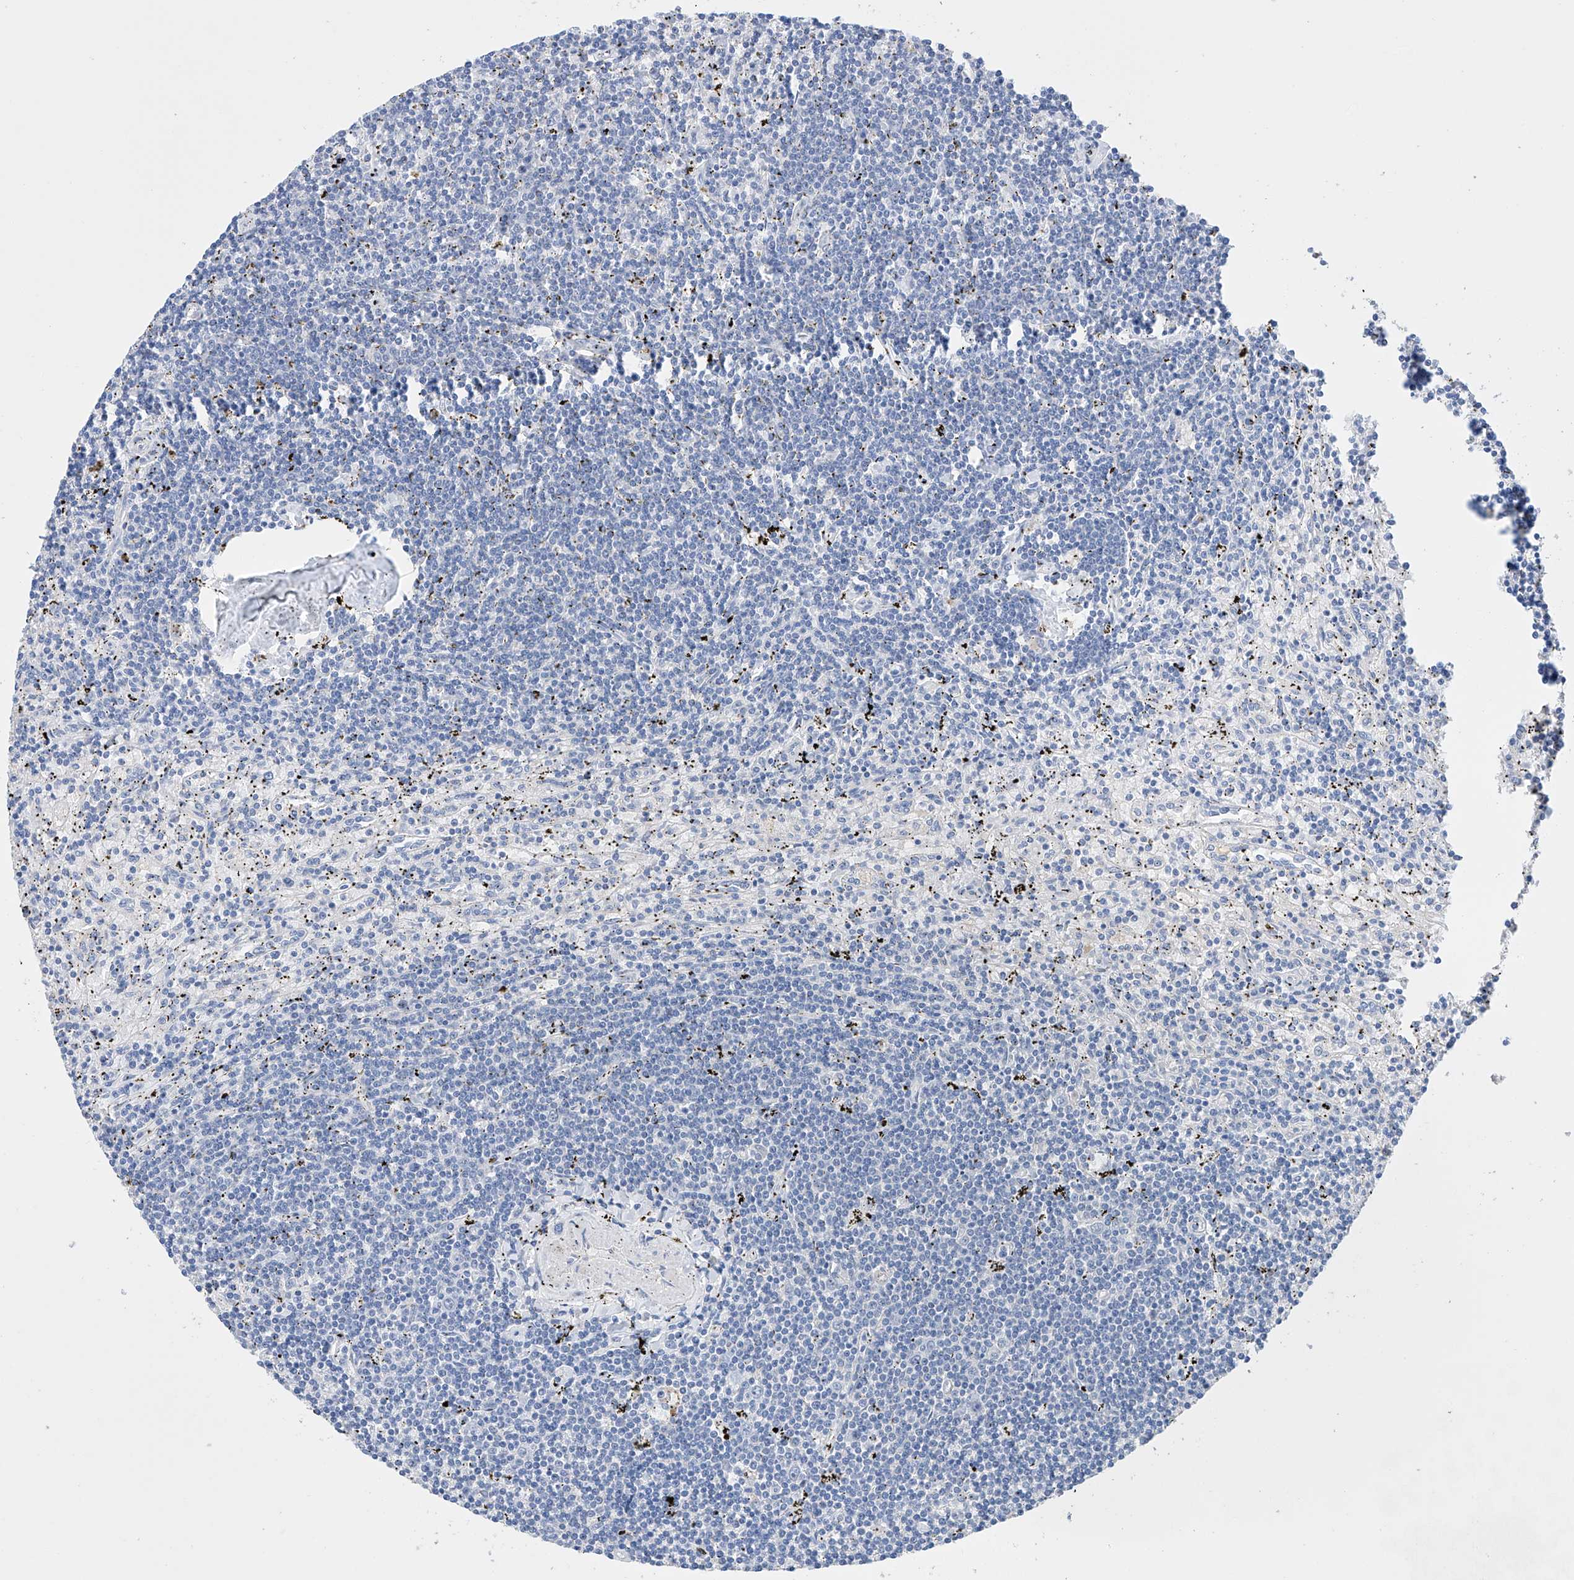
{"staining": {"intensity": "negative", "quantity": "none", "location": "none"}, "tissue": "lymphoma", "cell_type": "Tumor cells", "image_type": "cancer", "snomed": [{"axis": "morphology", "description": "Malignant lymphoma, non-Hodgkin's type, Low grade"}, {"axis": "topography", "description": "Spleen"}], "caption": "An immunohistochemistry (IHC) image of lymphoma is shown. There is no staining in tumor cells of lymphoma. (DAB (3,3'-diaminobenzidine) immunohistochemistry with hematoxylin counter stain).", "gene": "AFG1L", "patient": {"sex": "male", "age": 76}}